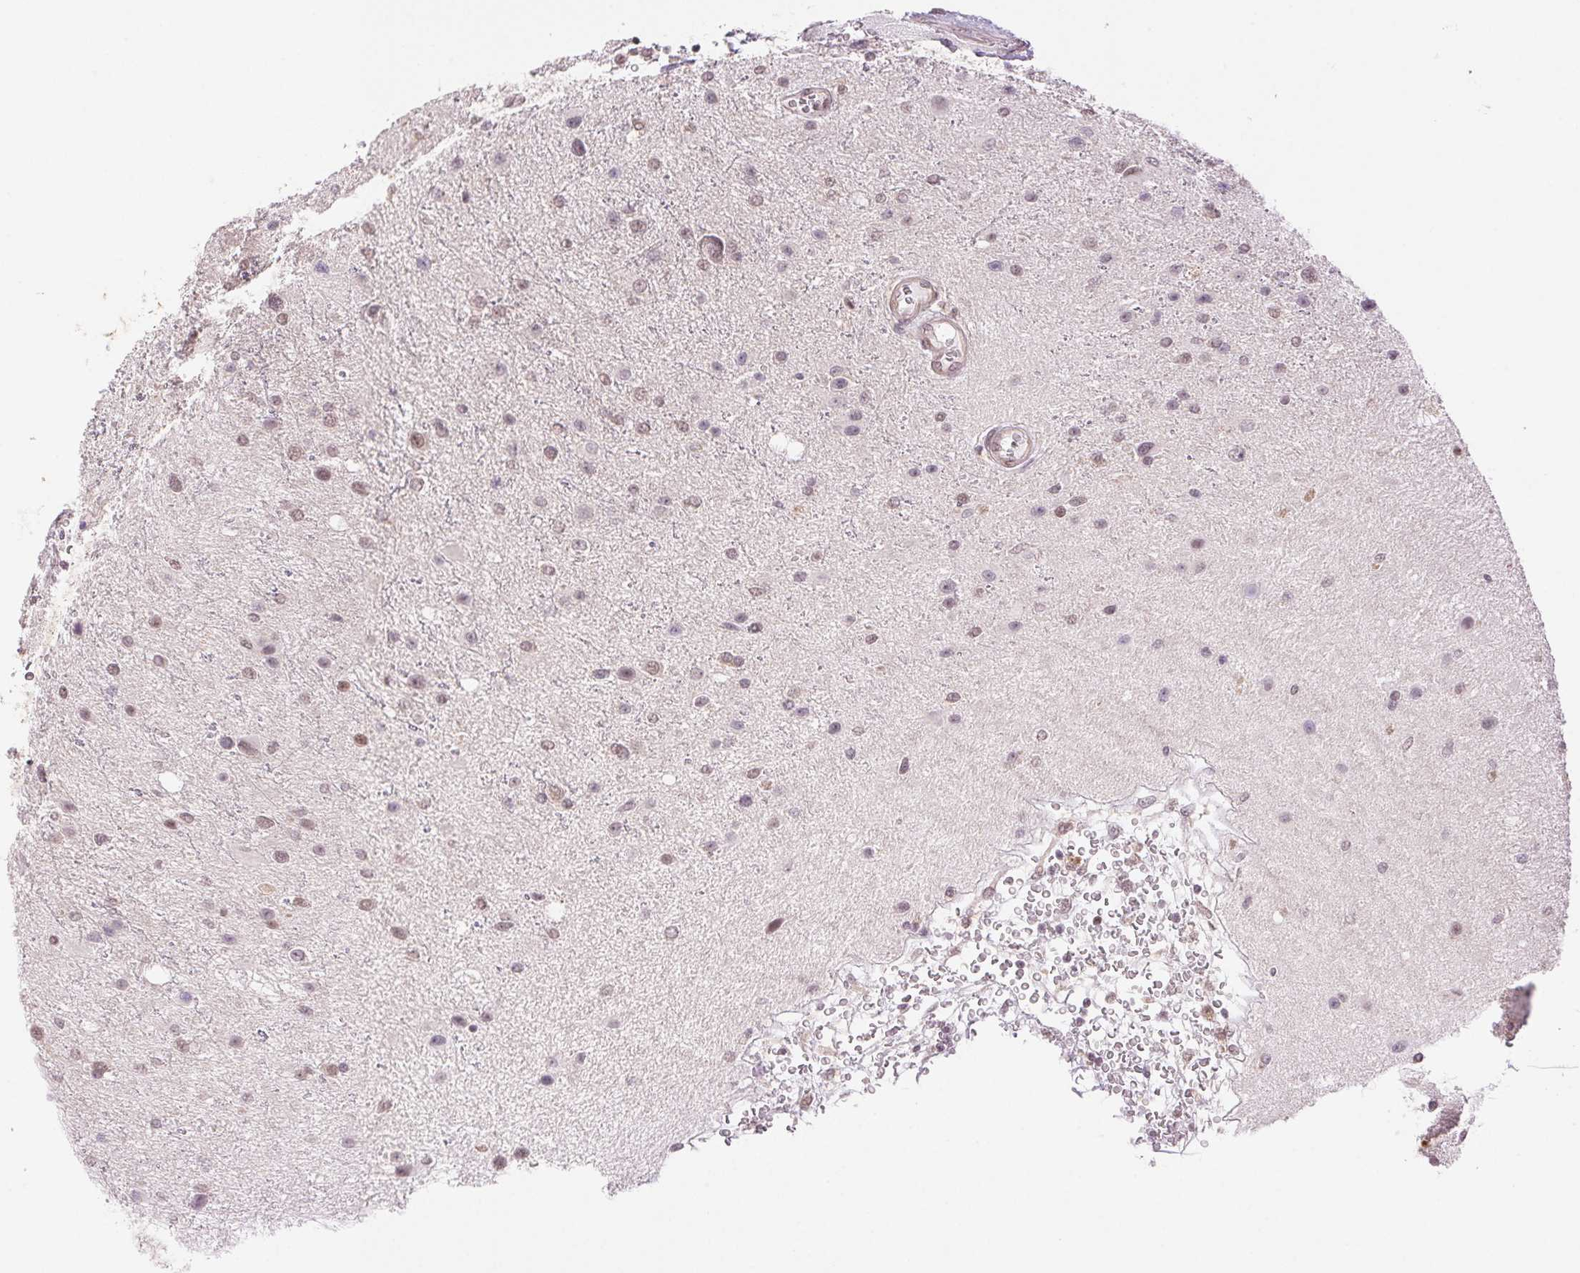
{"staining": {"intensity": "moderate", "quantity": ">75%", "location": "nuclear"}, "tissue": "glioma", "cell_type": "Tumor cells", "image_type": "cancer", "snomed": [{"axis": "morphology", "description": "Glioma, malignant, Low grade"}, {"axis": "topography", "description": "Brain"}], "caption": "DAB (3,3'-diaminobenzidine) immunohistochemical staining of human malignant low-grade glioma displays moderate nuclear protein staining in about >75% of tumor cells.", "gene": "GRHL3", "patient": {"sex": "female", "age": 32}}